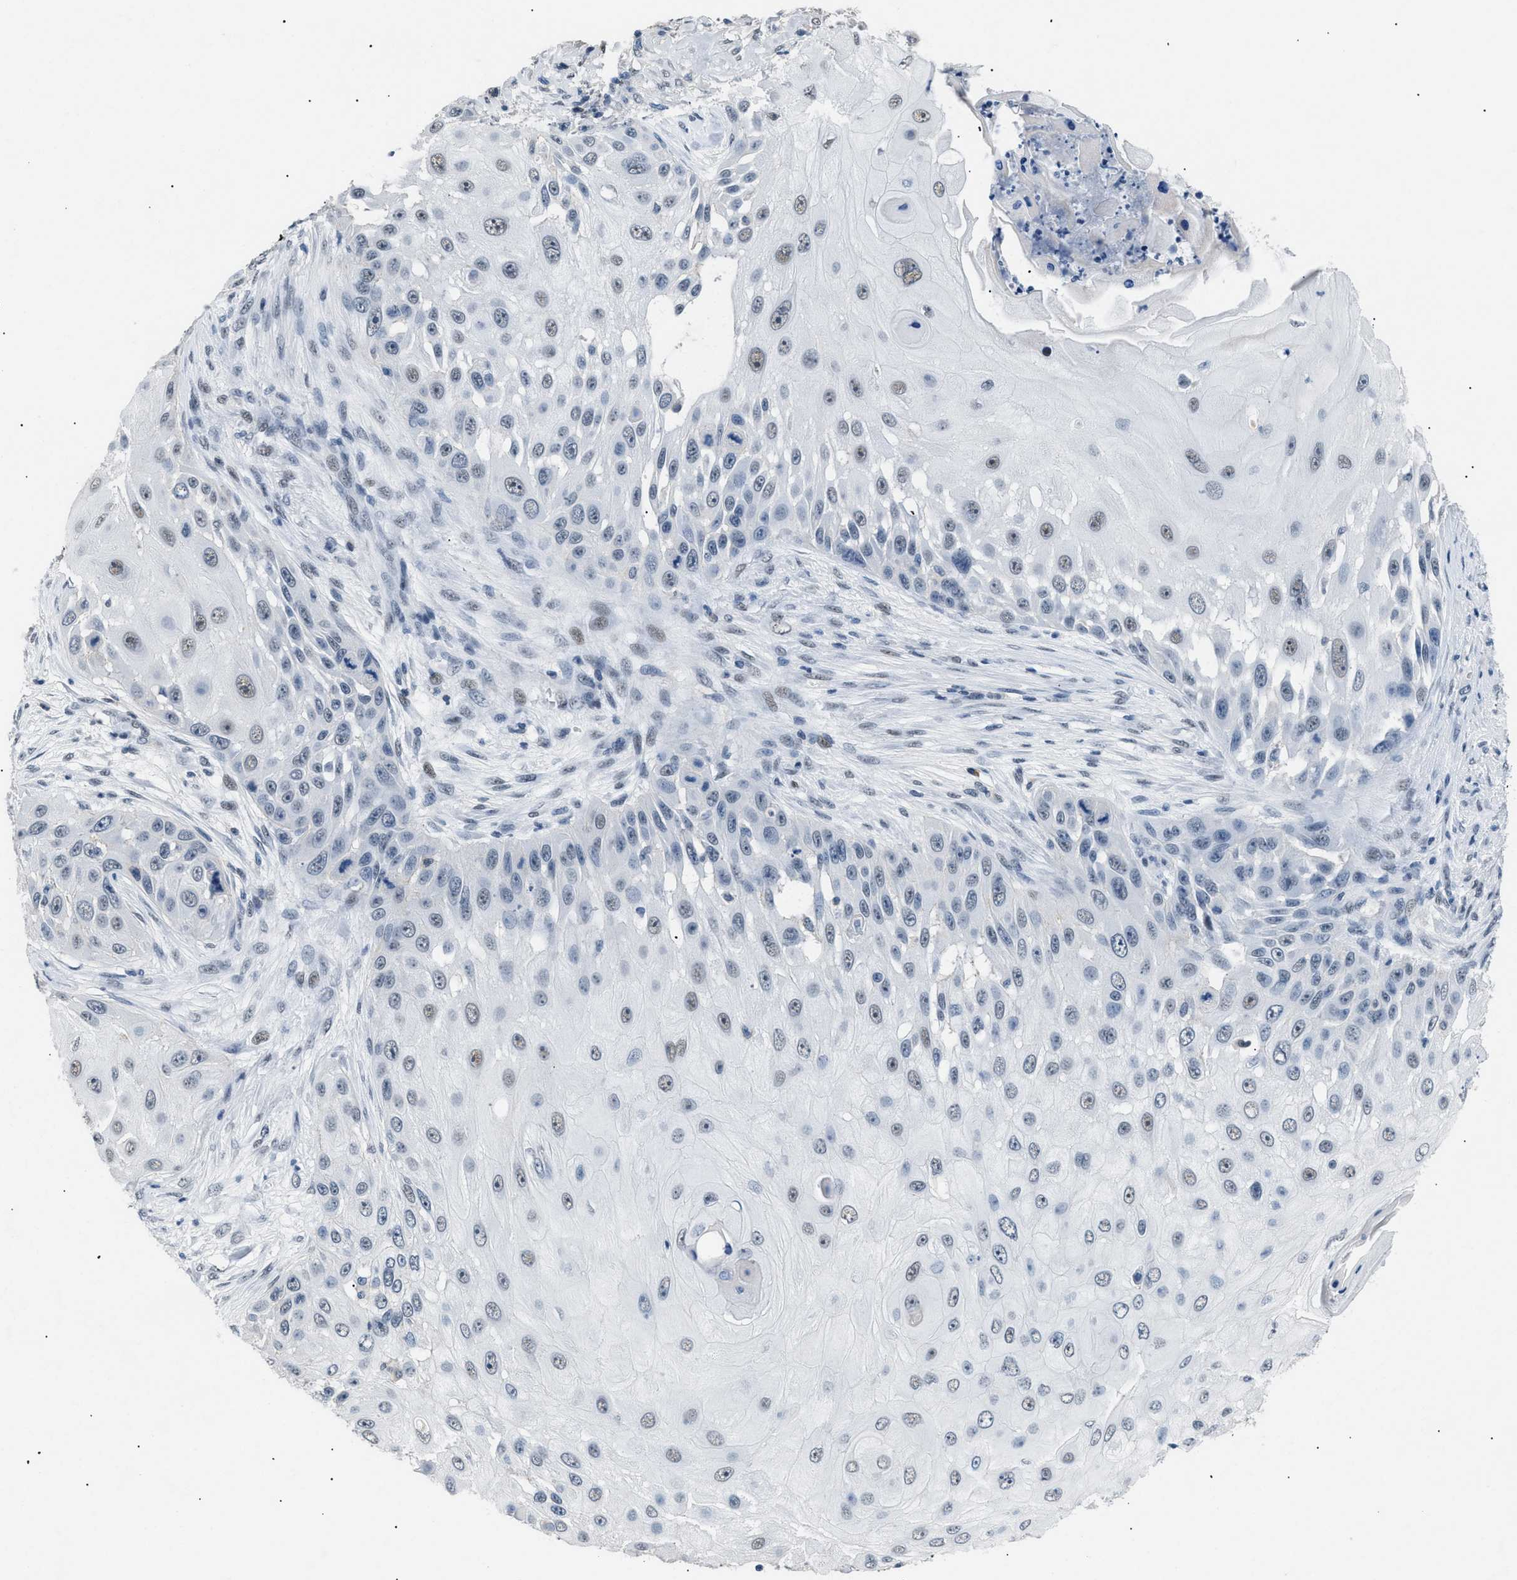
{"staining": {"intensity": "weak", "quantity": "<25%", "location": "nuclear"}, "tissue": "skin cancer", "cell_type": "Tumor cells", "image_type": "cancer", "snomed": [{"axis": "morphology", "description": "Squamous cell carcinoma, NOS"}, {"axis": "topography", "description": "Skin"}], "caption": "The IHC image has no significant expression in tumor cells of skin cancer (squamous cell carcinoma) tissue.", "gene": "KCNC3", "patient": {"sex": "female", "age": 44}}